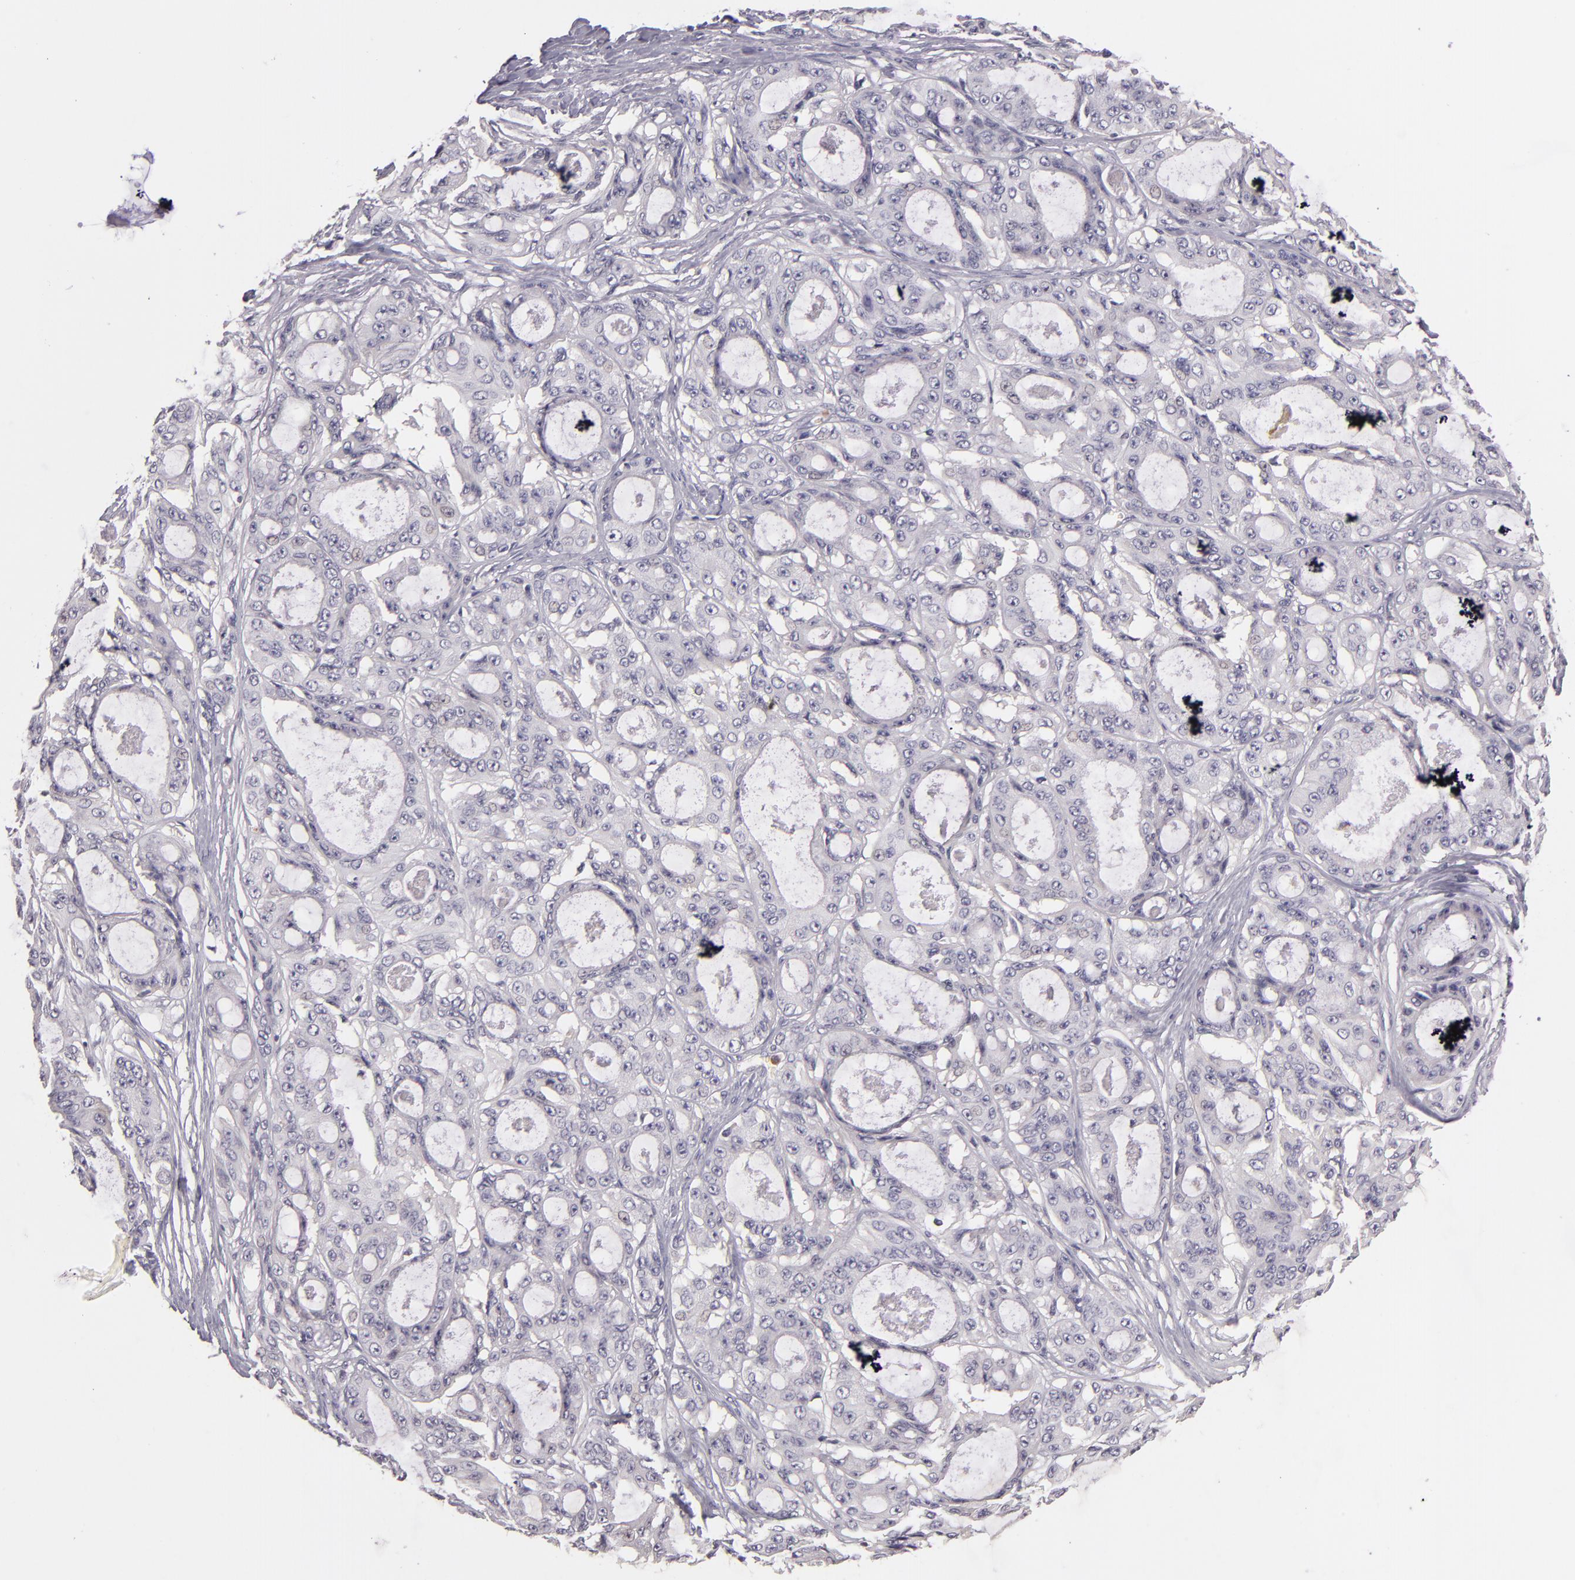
{"staining": {"intensity": "negative", "quantity": "none", "location": "none"}, "tissue": "ovarian cancer", "cell_type": "Tumor cells", "image_type": "cancer", "snomed": [{"axis": "morphology", "description": "Carcinoma, endometroid"}, {"axis": "topography", "description": "Ovary"}], "caption": "The immunohistochemistry histopathology image has no significant expression in tumor cells of endometroid carcinoma (ovarian) tissue.", "gene": "TLR8", "patient": {"sex": "female", "age": 61}}